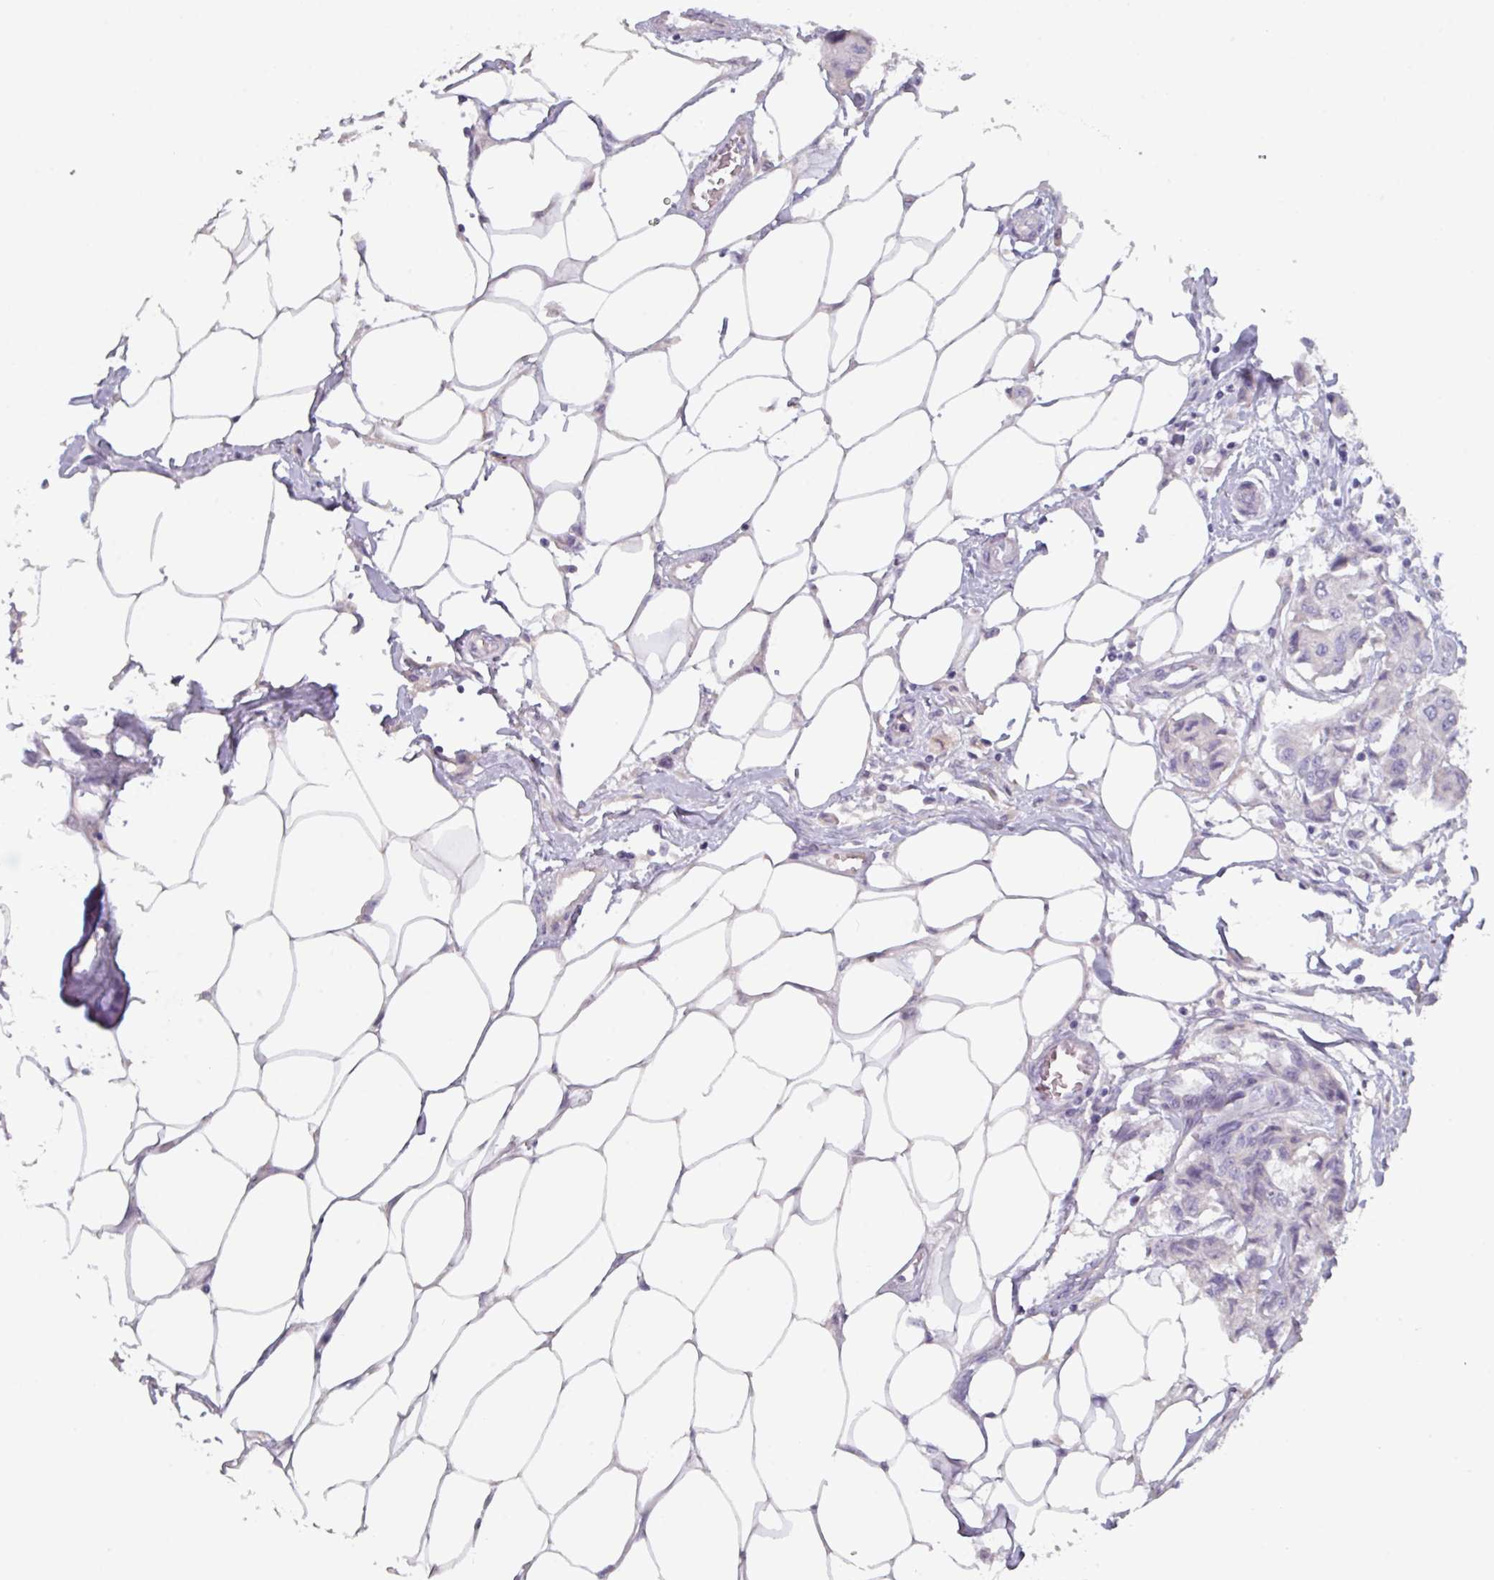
{"staining": {"intensity": "negative", "quantity": "none", "location": "none"}, "tissue": "breast cancer", "cell_type": "Tumor cells", "image_type": "cancer", "snomed": [{"axis": "morphology", "description": "Duct carcinoma"}, {"axis": "topography", "description": "Breast"}, {"axis": "topography", "description": "Lymph node"}], "caption": "Tumor cells are negative for protein expression in human breast cancer (invasive ductal carcinoma).", "gene": "OR2T10", "patient": {"sex": "female", "age": 80}}